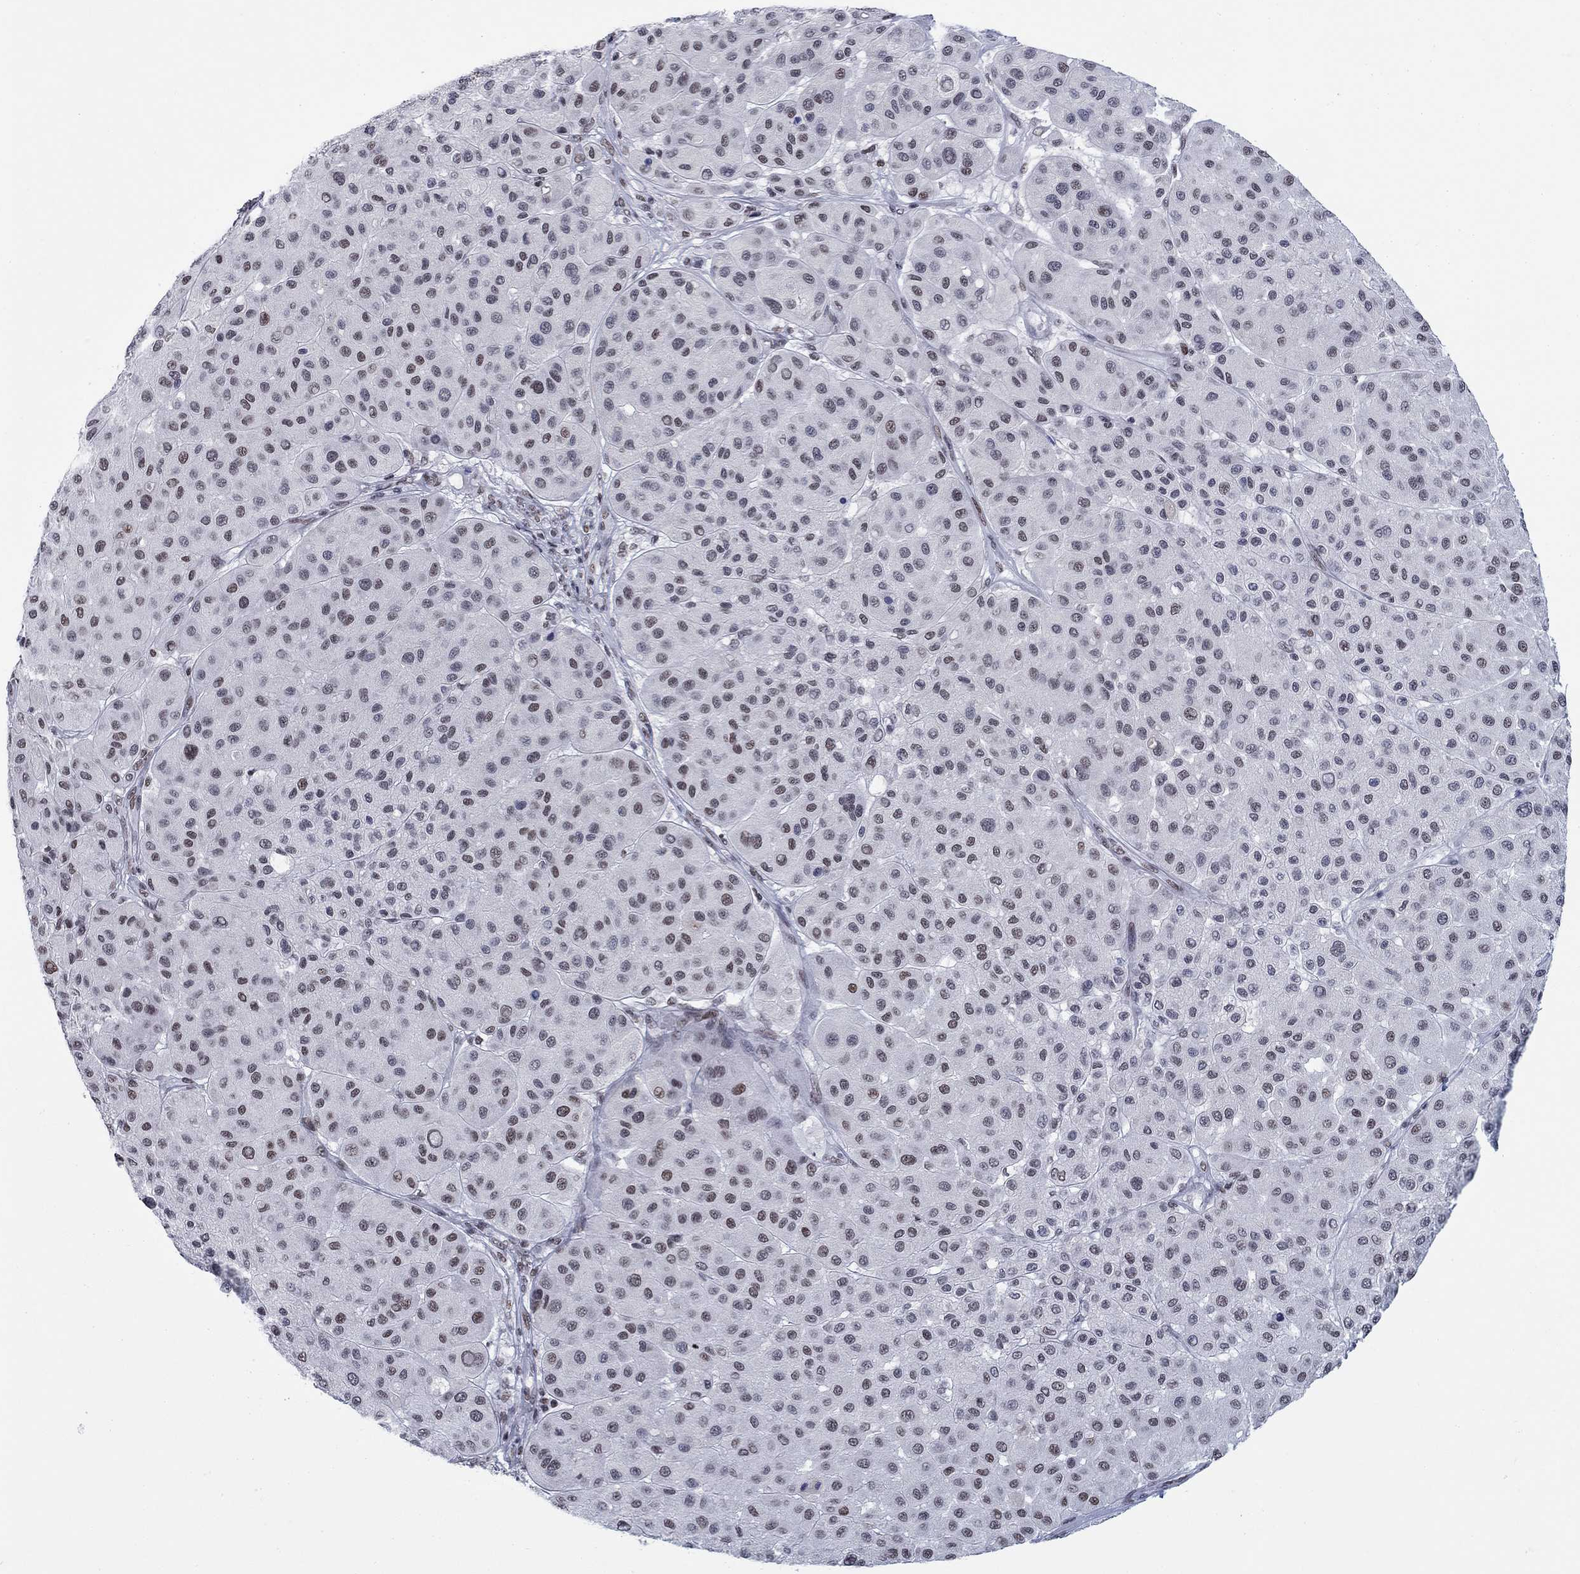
{"staining": {"intensity": "moderate", "quantity": "25%-75%", "location": "nuclear"}, "tissue": "melanoma", "cell_type": "Tumor cells", "image_type": "cancer", "snomed": [{"axis": "morphology", "description": "Malignant melanoma, Metastatic site"}, {"axis": "topography", "description": "Smooth muscle"}], "caption": "Immunohistochemistry (IHC) micrograph of neoplastic tissue: human melanoma stained using immunohistochemistry demonstrates medium levels of moderate protein expression localized specifically in the nuclear of tumor cells, appearing as a nuclear brown color.", "gene": "NPAS3", "patient": {"sex": "male", "age": 41}}